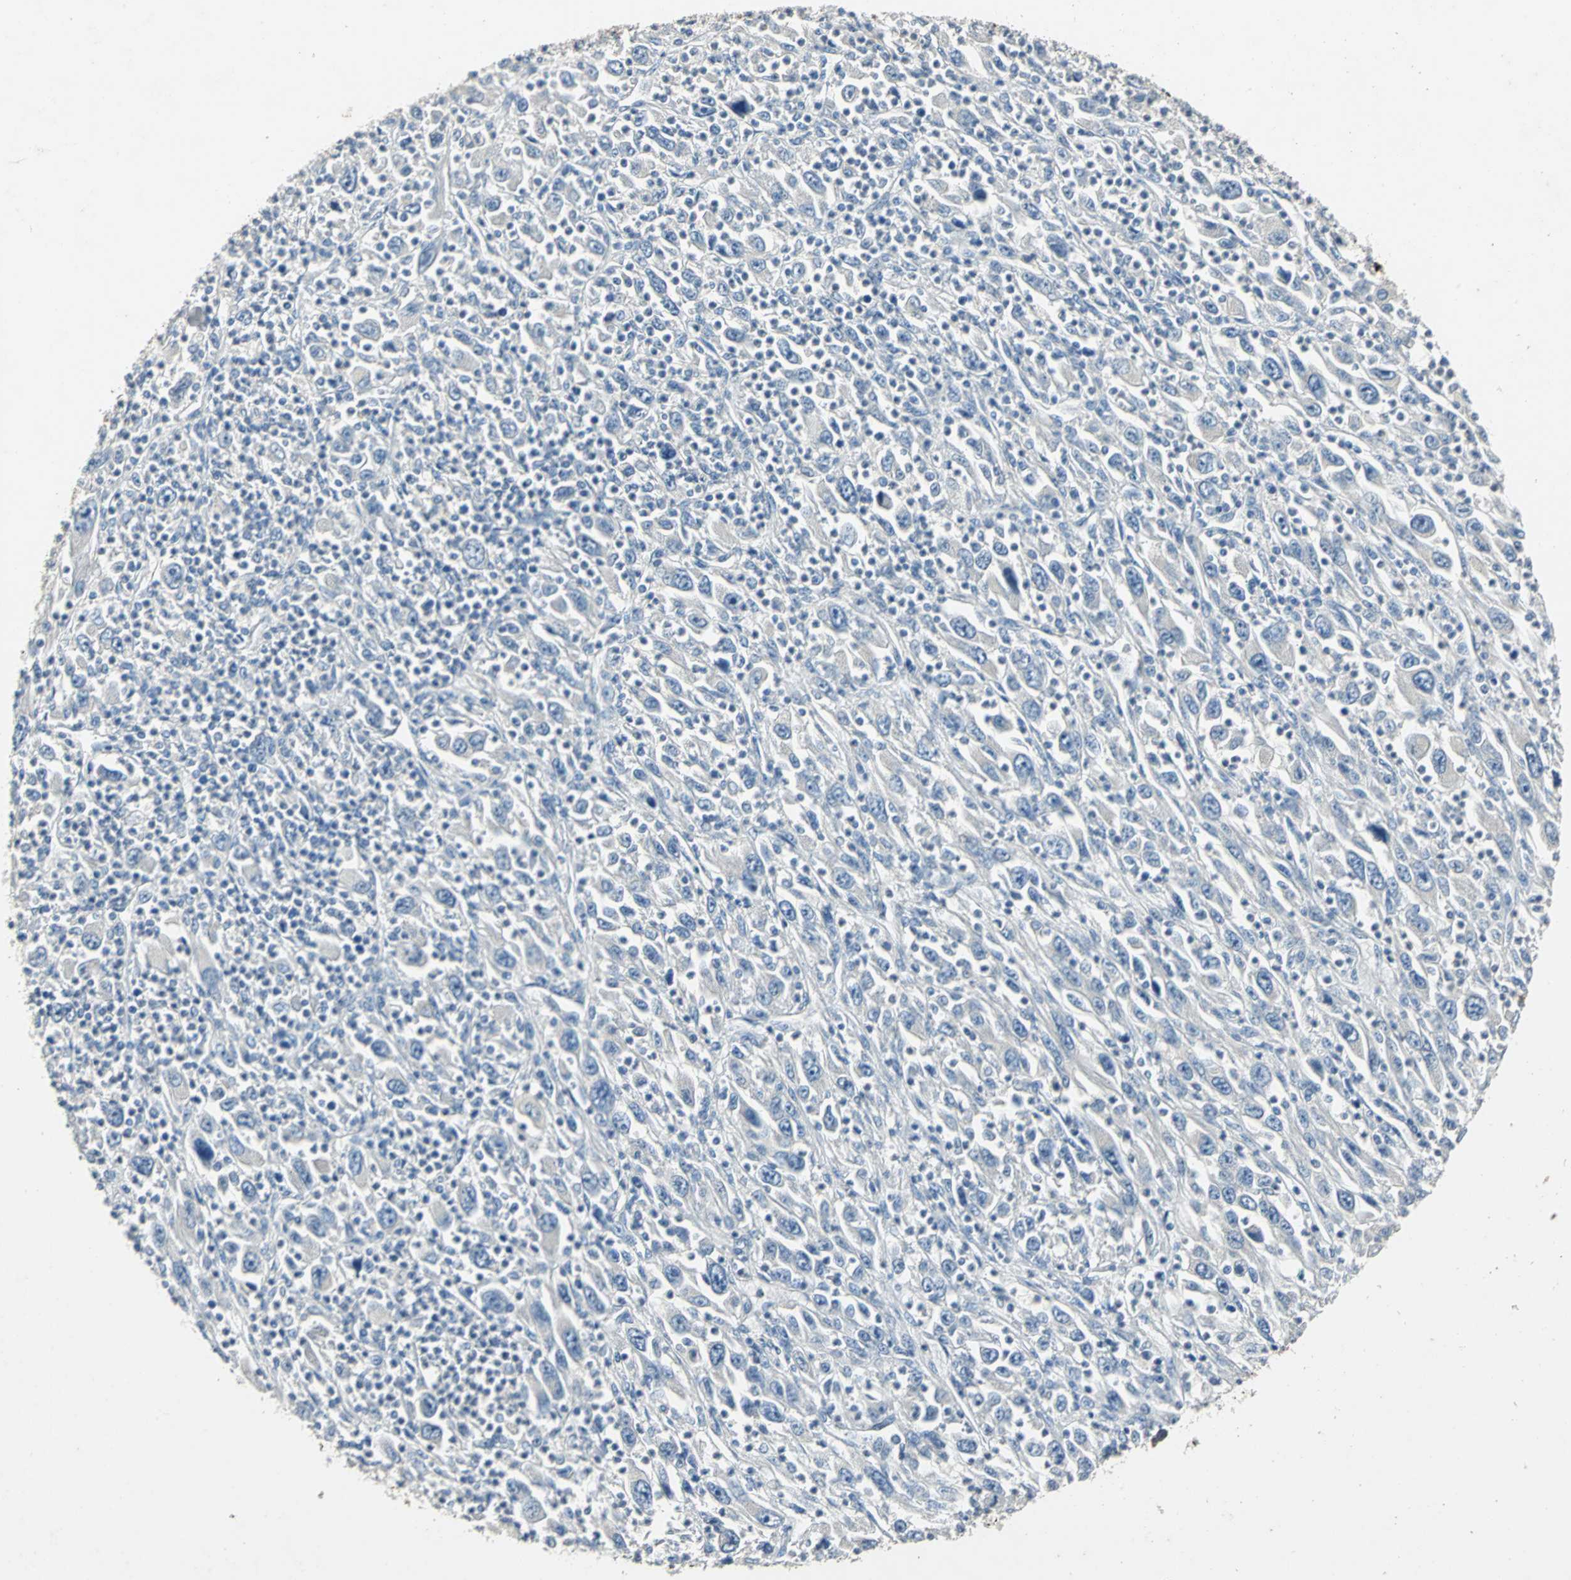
{"staining": {"intensity": "weak", "quantity": "<25%", "location": "cytoplasmic/membranous"}, "tissue": "melanoma", "cell_type": "Tumor cells", "image_type": "cancer", "snomed": [{"axis": "morphology", "description": "Malignant melanoma, Metastatic site"}, {"axis": "topography", "description": "Skin"}], "caption": "DAB (3,3'-diaminobenzidine) immunohistochemical staining of malignant melanoma (metastatic site) reveals no significant expression in tumor cells.", "gene": "JADE3", "patient": {"sex": "female", "age": 56}}